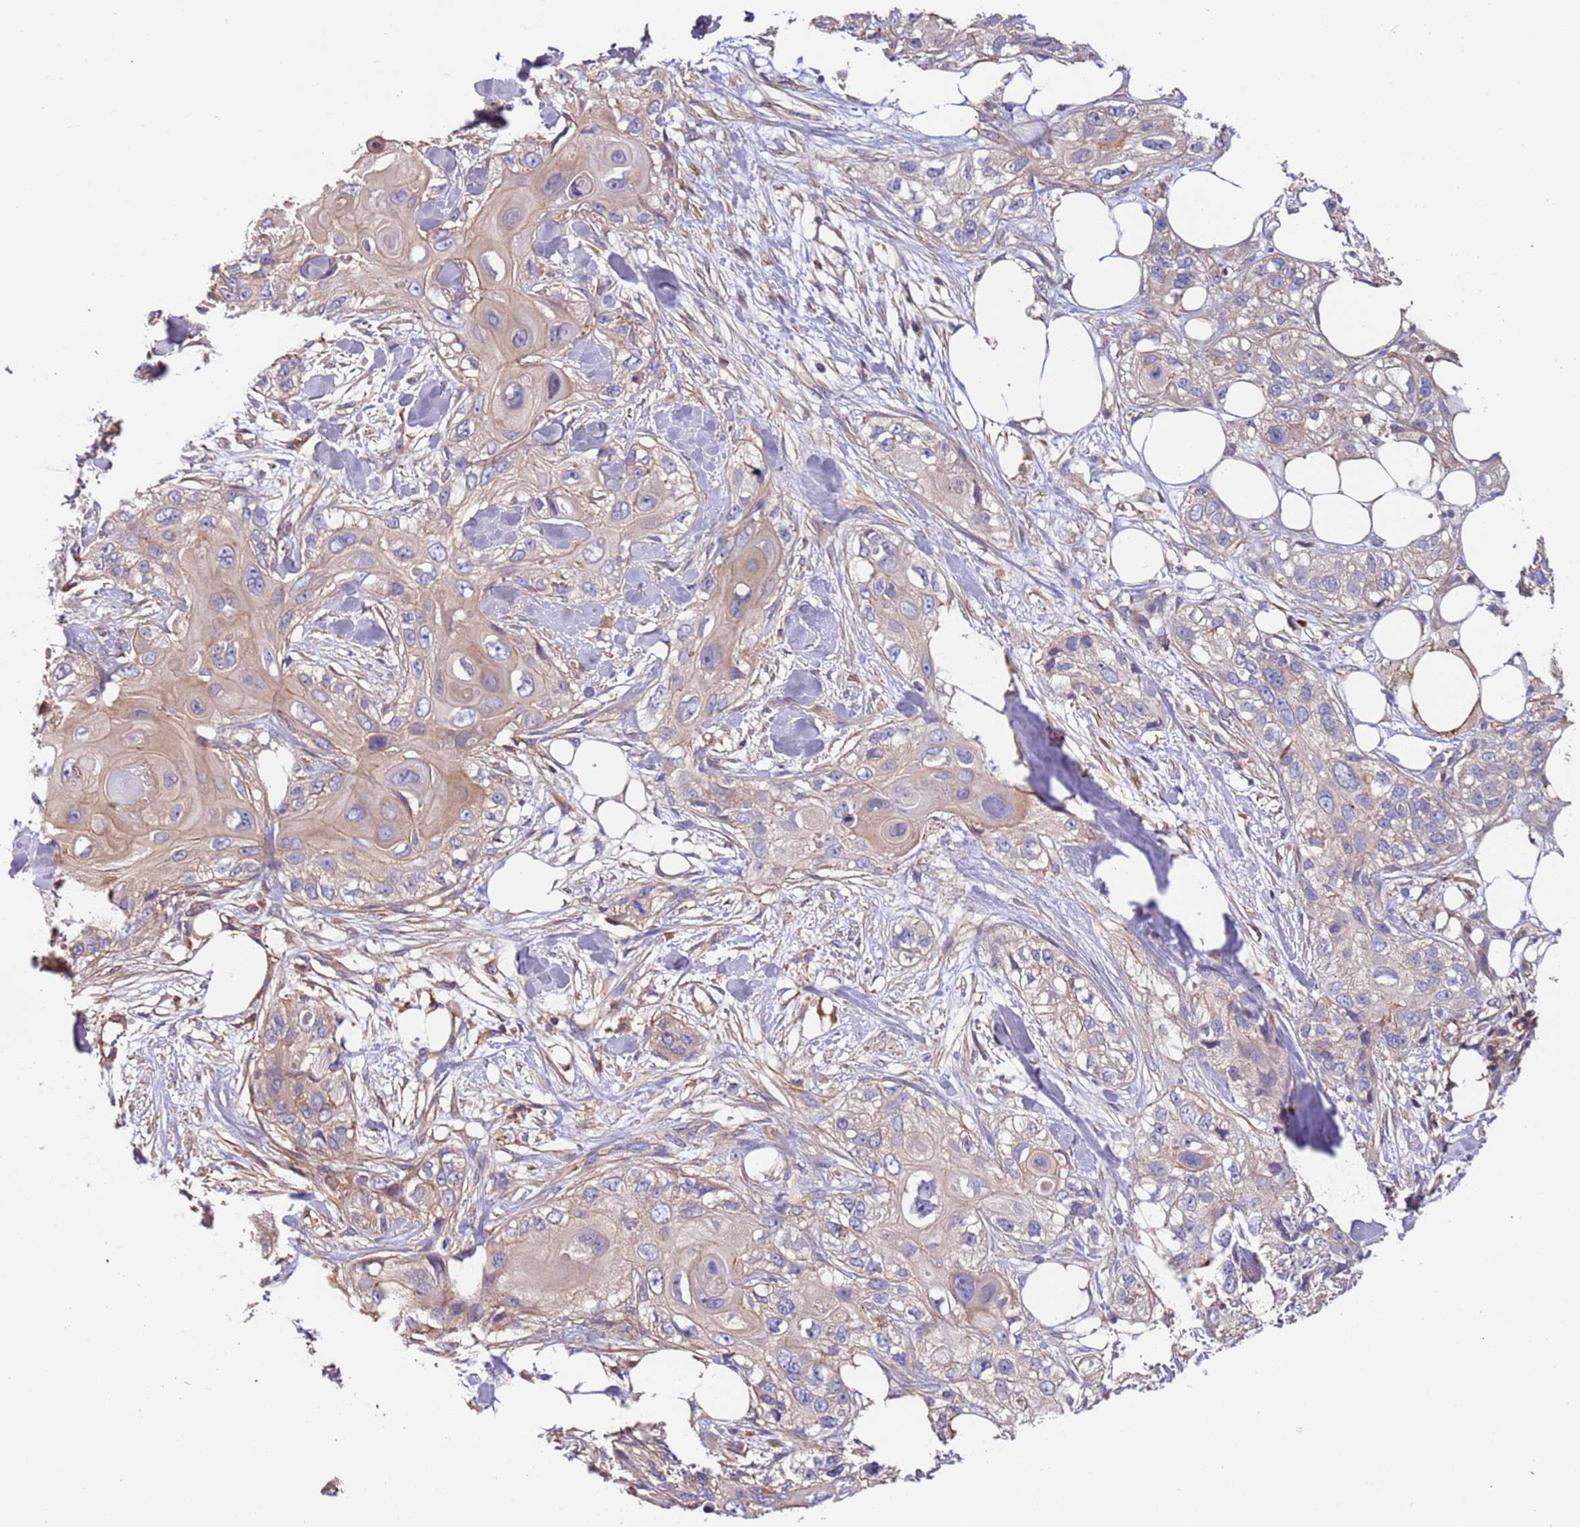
{"staining": {"intensity": "weak", "quantity": "25%-75%", "location": "cytoplasmic/membranous"}, "tissue": "skin cancer", "cell_type": "Tumor cells", "image_type": "cancer", "snomed": [{"axis": "morphology", "description": "Normal tissue, NOS"}, {"axis": "morphology", "description": "Squamous cell carcinoma, NOS"}, {"axis": "topography", "description": "Skin"}], "caption": "Skin squamous cell carcinoma stained with DAB (3,3'-diaminobenzidine) immunohistochemistry exhibits low levels of weak cytoplasmic/membranous expression in about 25%-75% of tumor cells.", "gene": "SYT4", "patient": {"sex": "male", "age": 72}}